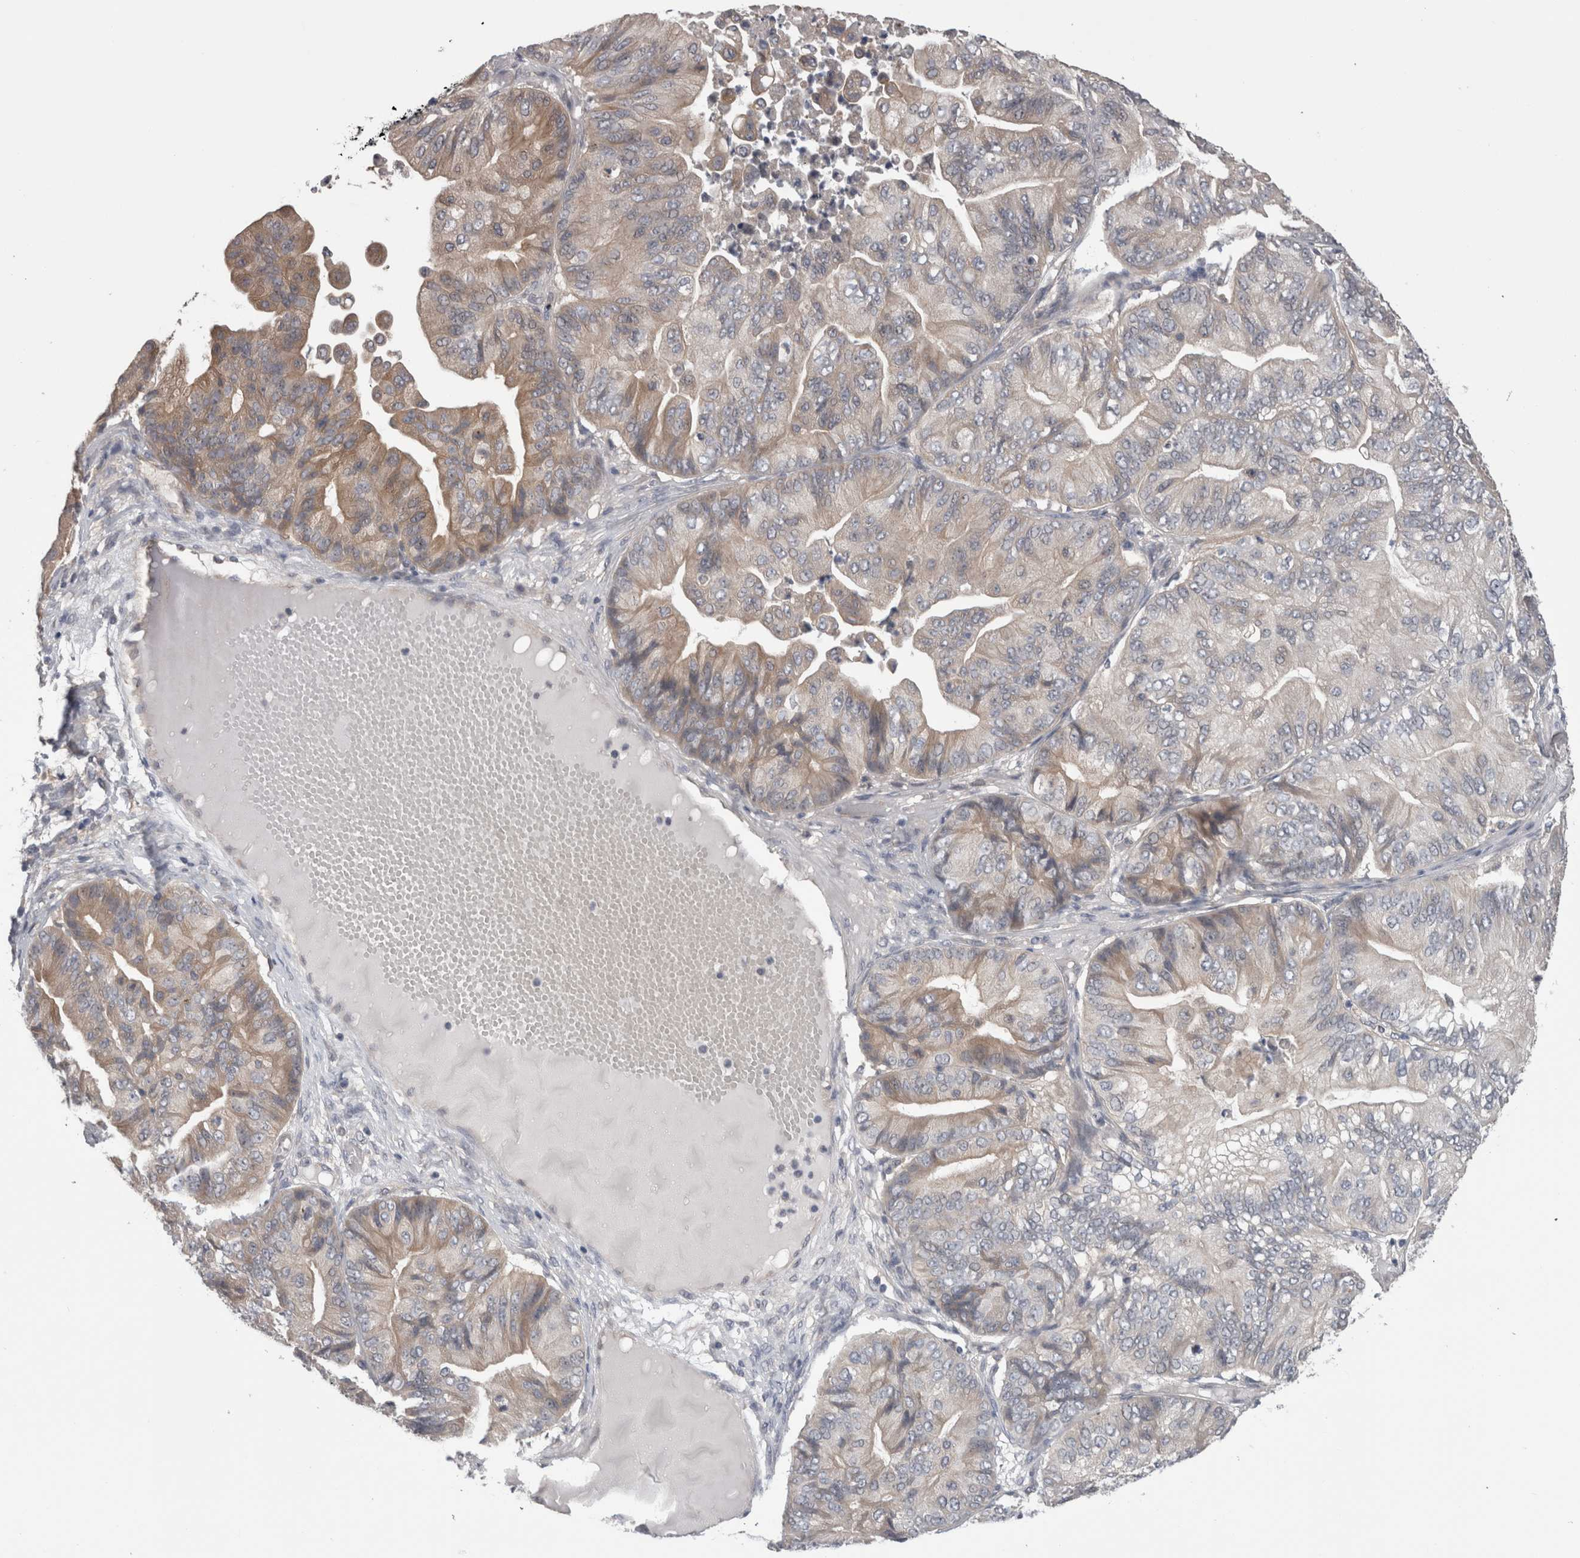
{"staining": {"intensity": "moderate", "quantity": "<25%", "location": "cytoplasmic/membranous"}, "tissue": "ovarian cancer", "cell_type": "Tumor cells", "image_type": "cancer", "snomed": [{"axis": "morphology", "description": "Cystadenocarcinoma, mucinous, NOS"}, {"axis": "topography", "description": "Ovary"}], "caption": "IHC of human ovarian mucinous cystadenocarcinoma reveals low levels of moderate cytoplasmic/membranous positivity in about <25% of tumor cells. The staining is performed using DAB brown chromogen to label protein expression. The nuclei are counter-stained blue using hematoxylin.", "gene": "DCTN6", "patient": {"sex": "female", "age": 61}}